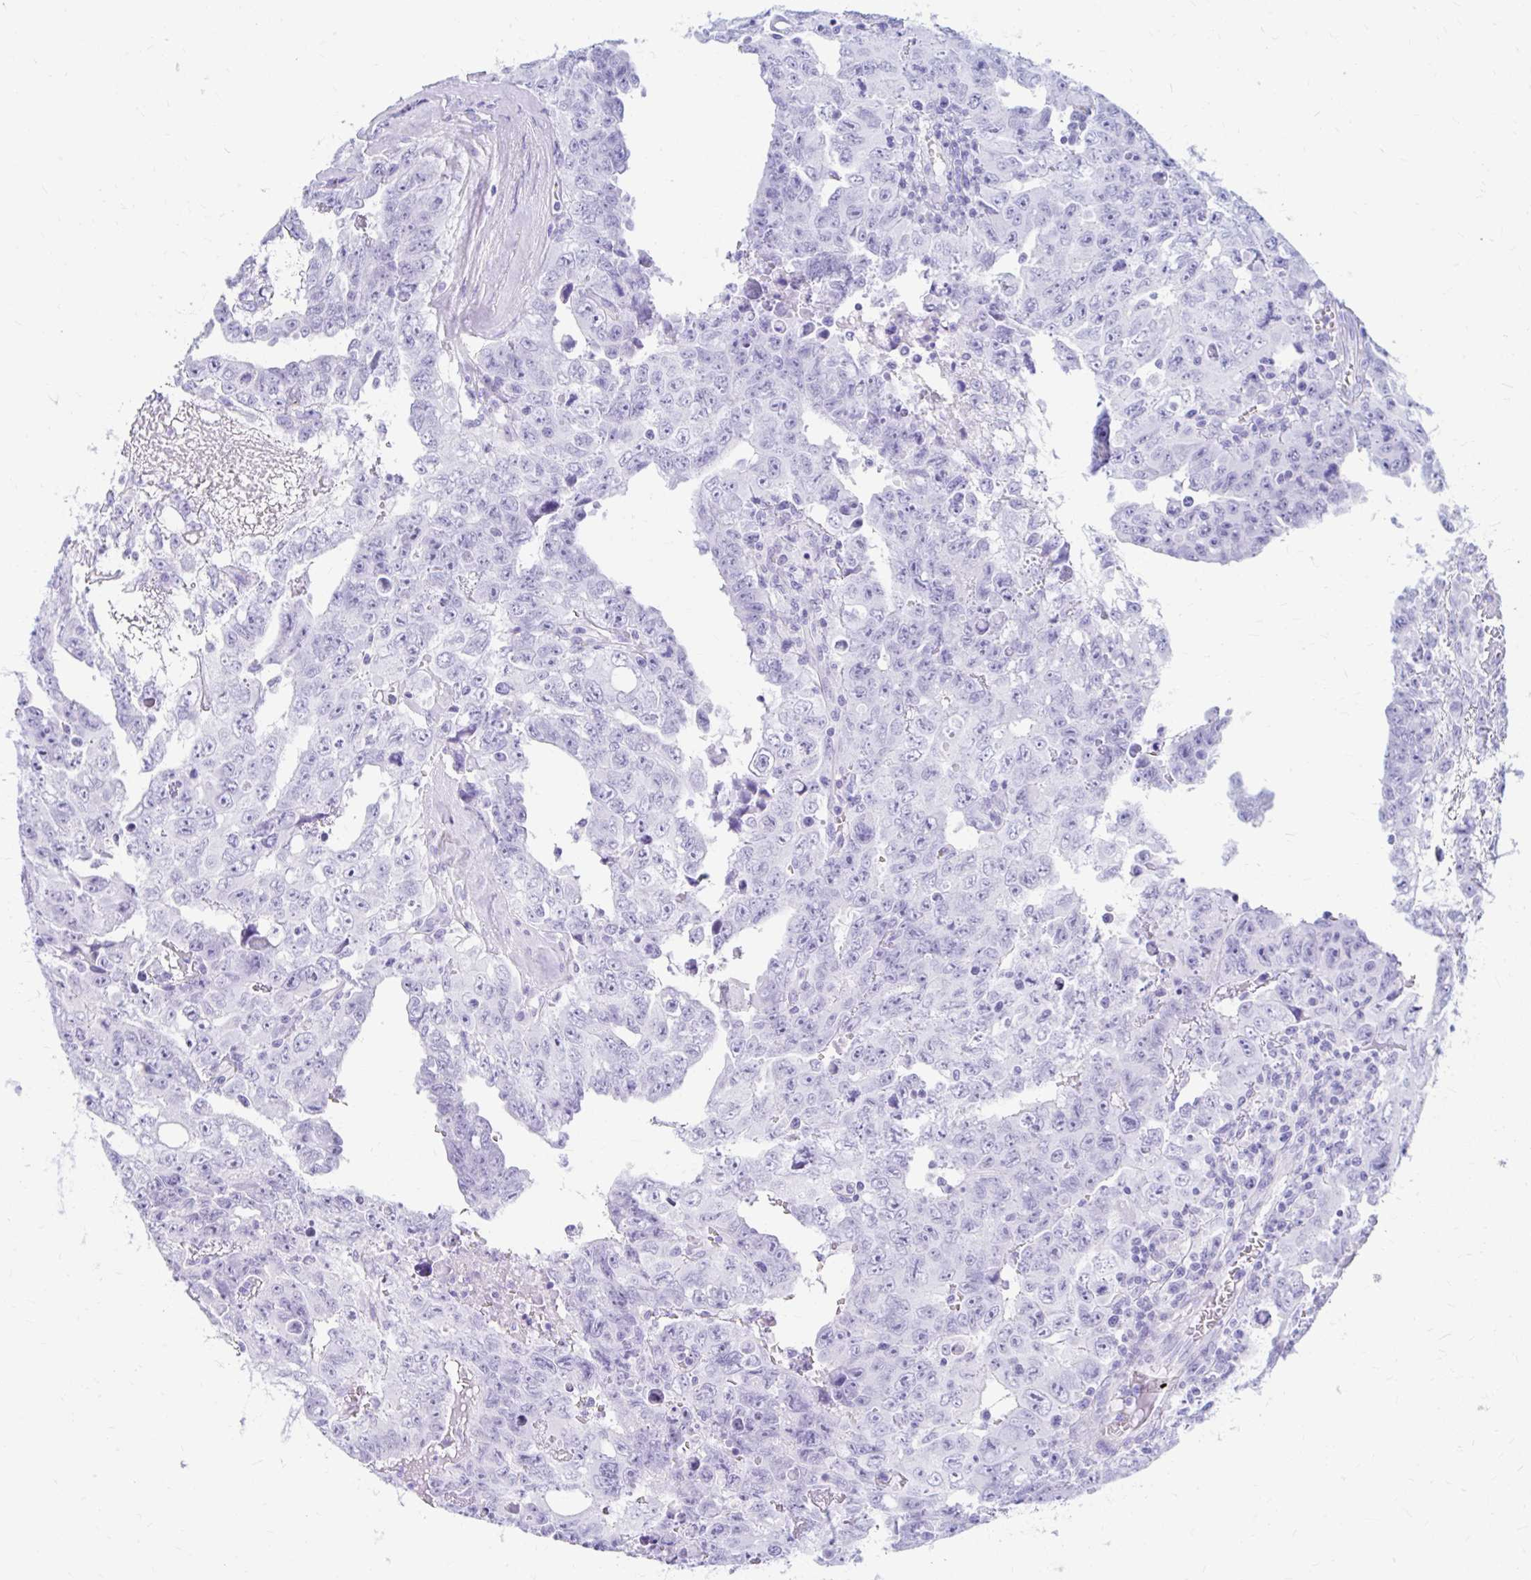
{"staining": {"intensity": "negative", "quantity": "none", "location": "none"}, "tissue": "testis cancer", "cell_type": "Tumor cells", "image_type": "cancer", "snomed": [{"axis": "morphology", "description": "Carcinoma, Embryonal, NOS"}, {"axis": "topography", "description": "Testis"}], "caption": "Protein analysis of testis cancer displays no significant staining in tumor cells. (Immunohistochemistry, brightfield microscopy, high magnification).", "gene": "NSG2", "patient": {"sex": "male", "age": 24}}